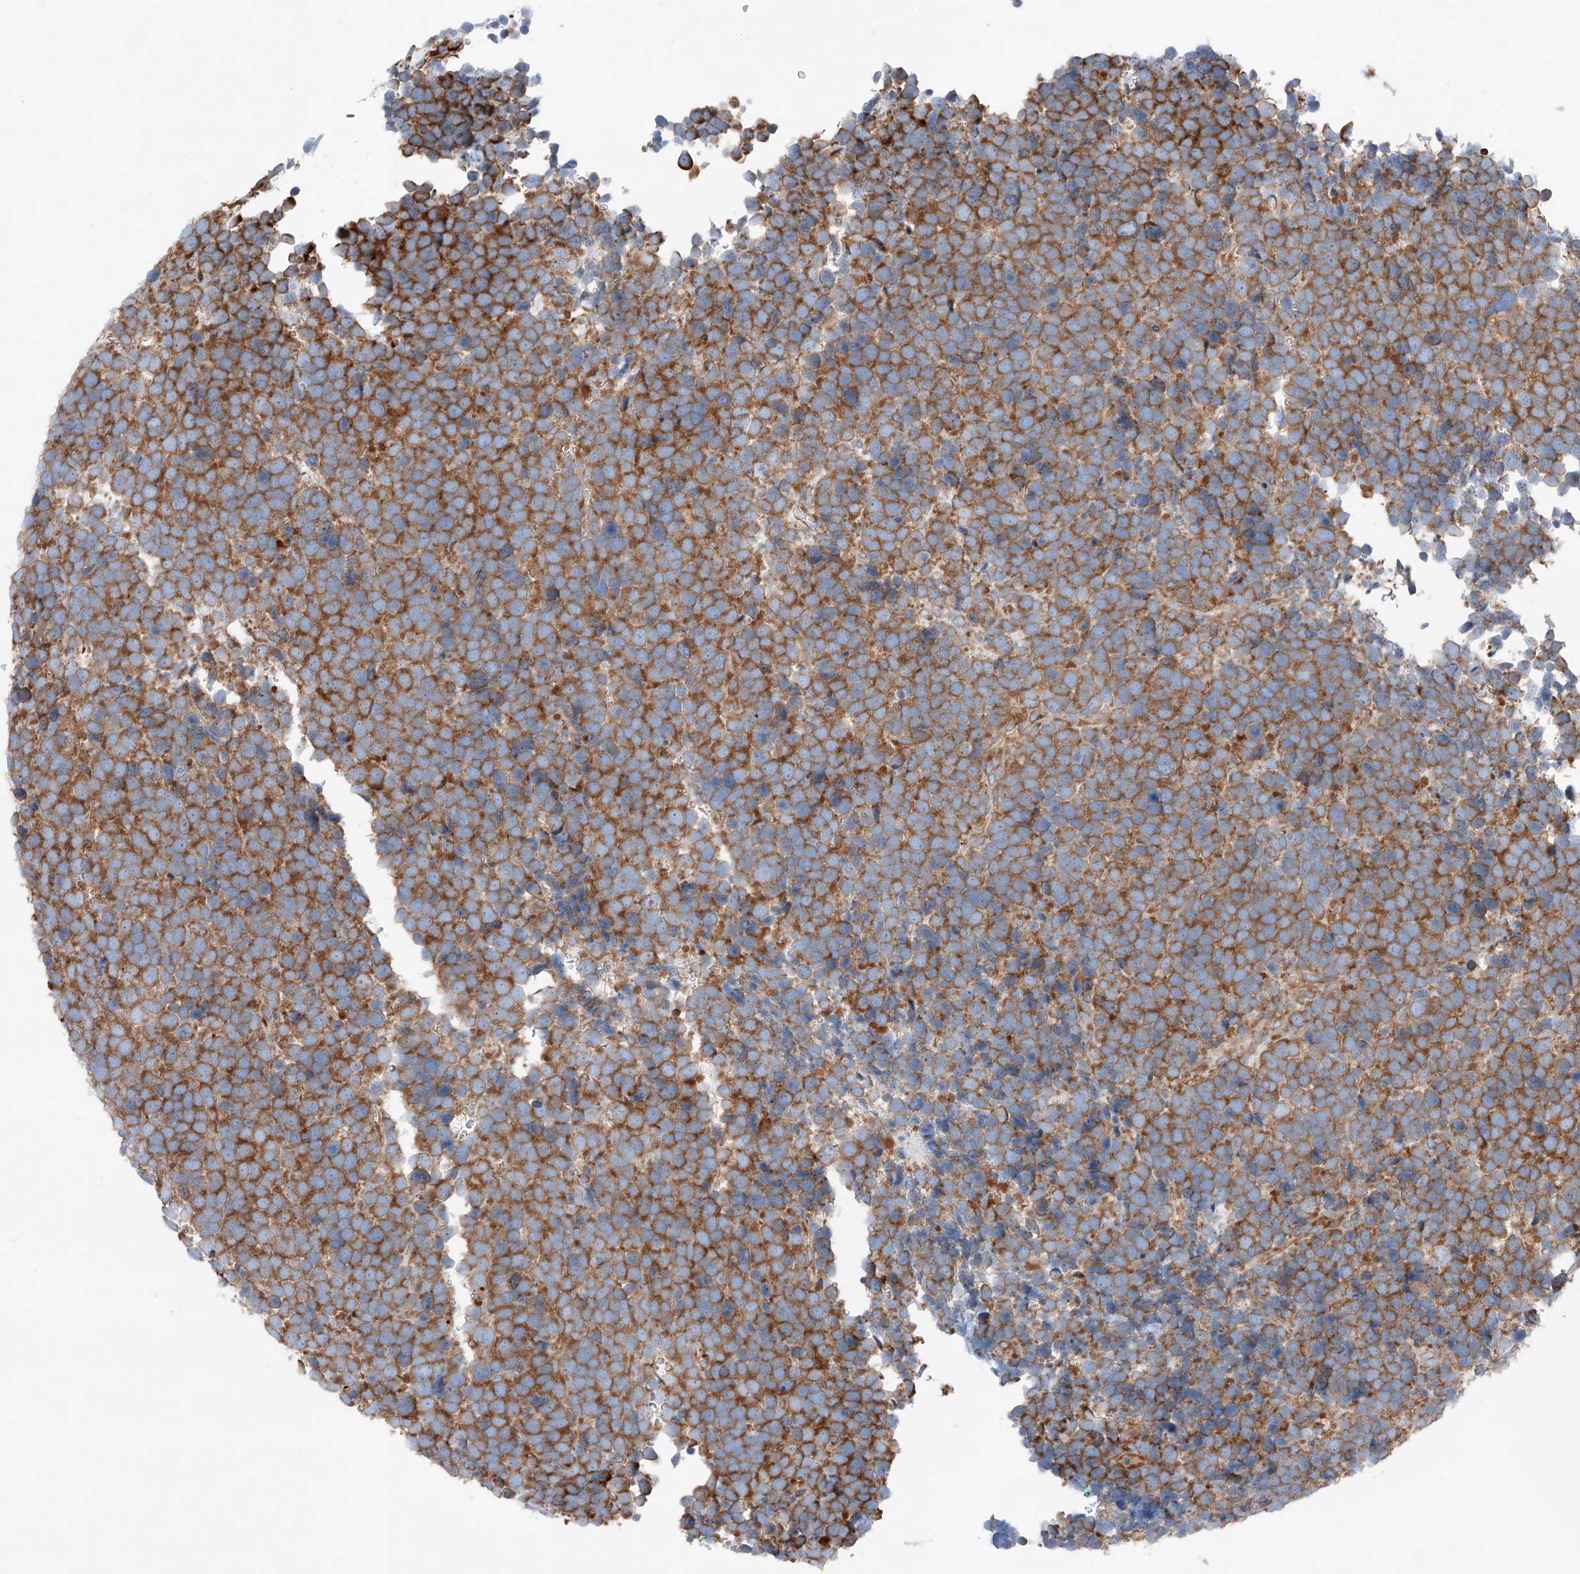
{"staining": {"intensity": "strong", "quantity": ">75%", "location": "cytoplasmic/membranous"}, "tissue": "urothelial cancer", "cell_type": "Tumor cells", "image_type": "cancer", "snomed": [{"axis": "morphology", "description": "Urothelial carcinoma, High grade"}, {"axis": "topography", "description": "Urinary bladder"}], "caption": "Immunohistochemical staining of human urothelial cancer shows high levels of strong cytoplasmic/membranous protein staining in approximately >75% of tumor cells. (Stains: DAB in brown, nuclei in blue, Microscopy: brightfield microscopy at high magnification).", "gene": "CRELD1", "patient": {"sex": "female", "age": 82}}